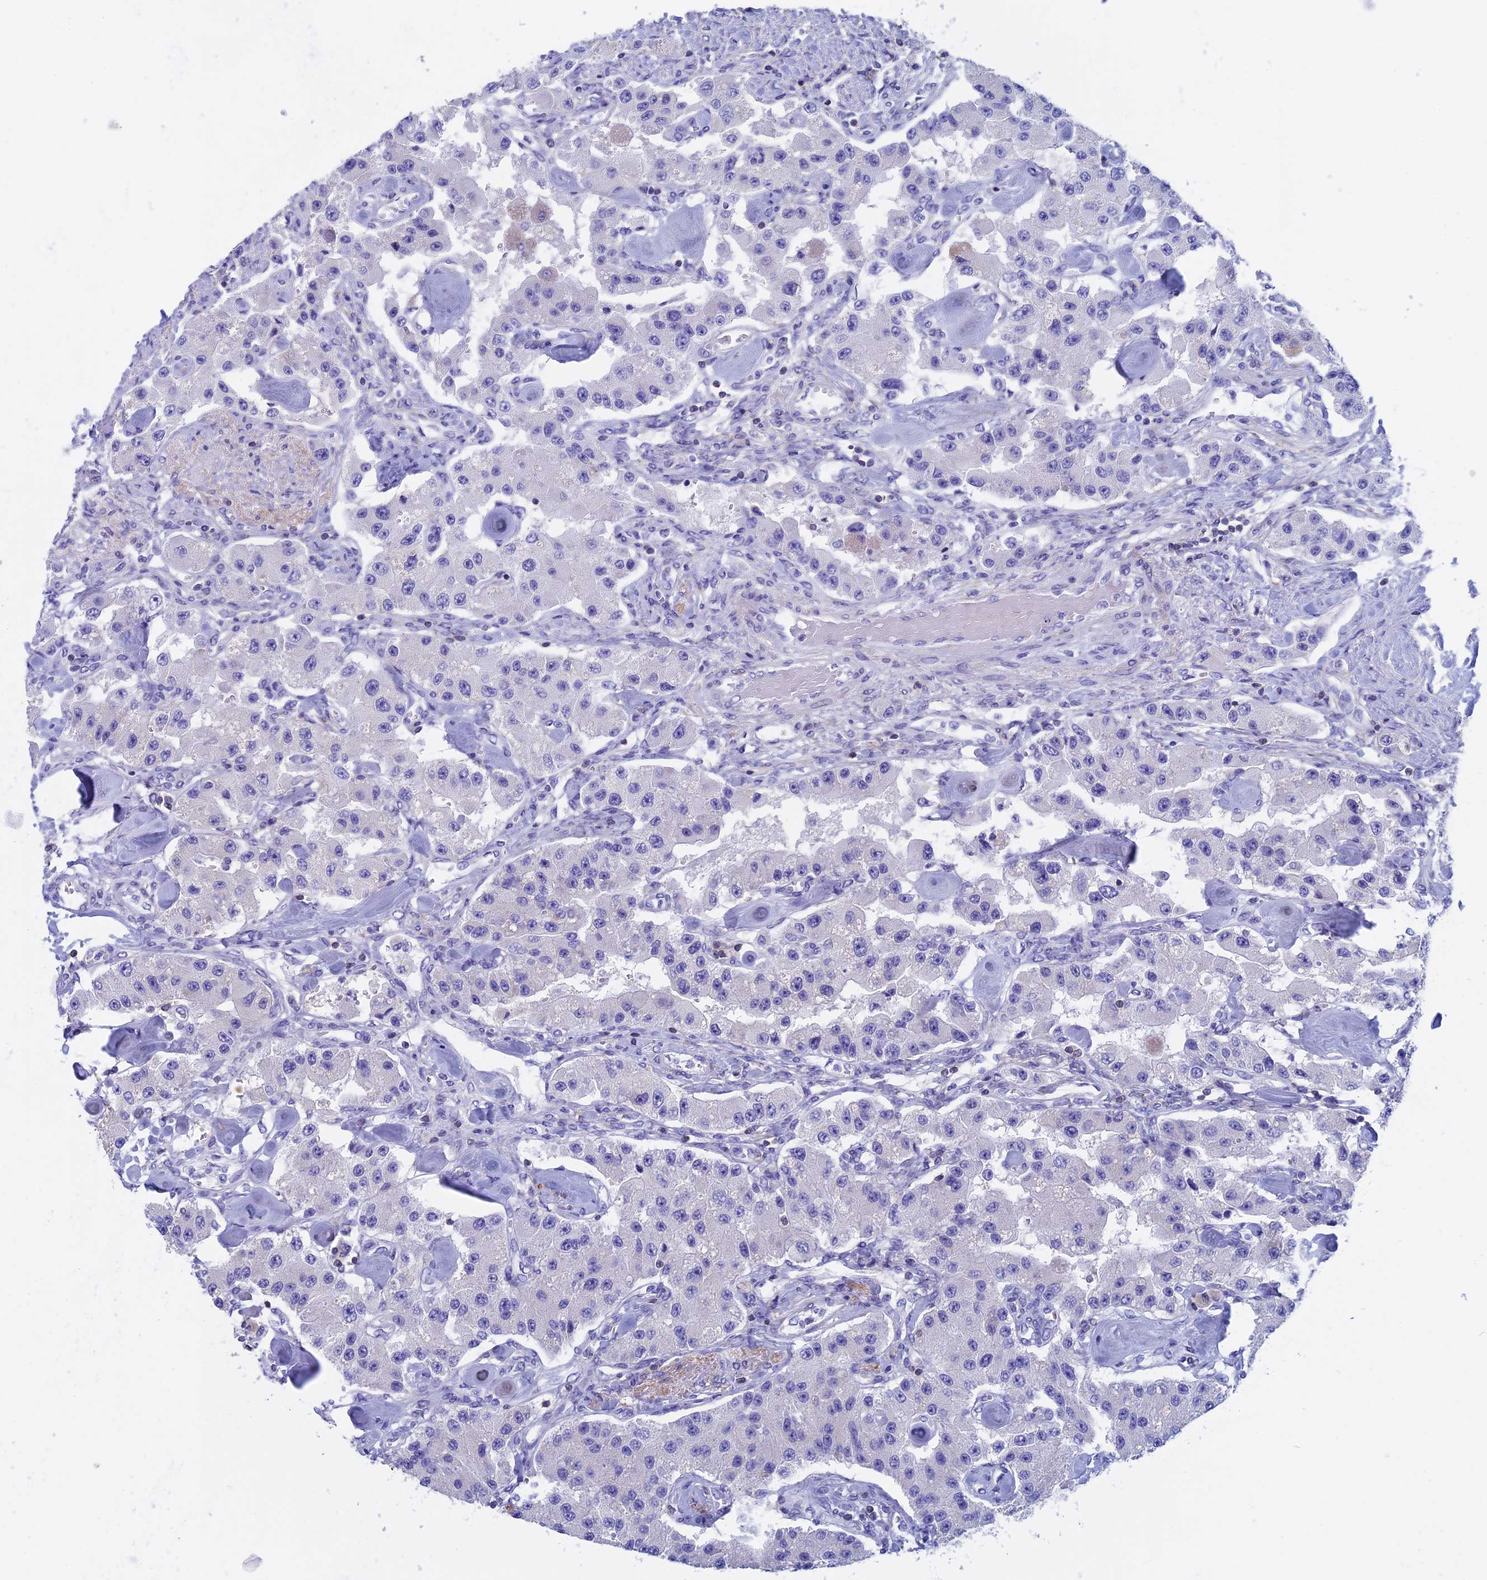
{"staining": {"intensity": "negative", "quantity": "none", "location": "none"}, "tissue": "carcinoid", "cell_type": "Tumor cells", "image_type": "cancer", "snomed": [{"axis": "morphology", "description": "Carcinoid, malignant, NOS"}, {"axis": "topography", "description": "Pancreas"}], "caption": "This is an IHC histopathology image of carcinoid. There is no positivity in tumor cells.", "gene": "SEPTIN1", "patient": {"sex": "male", "age": 41}}